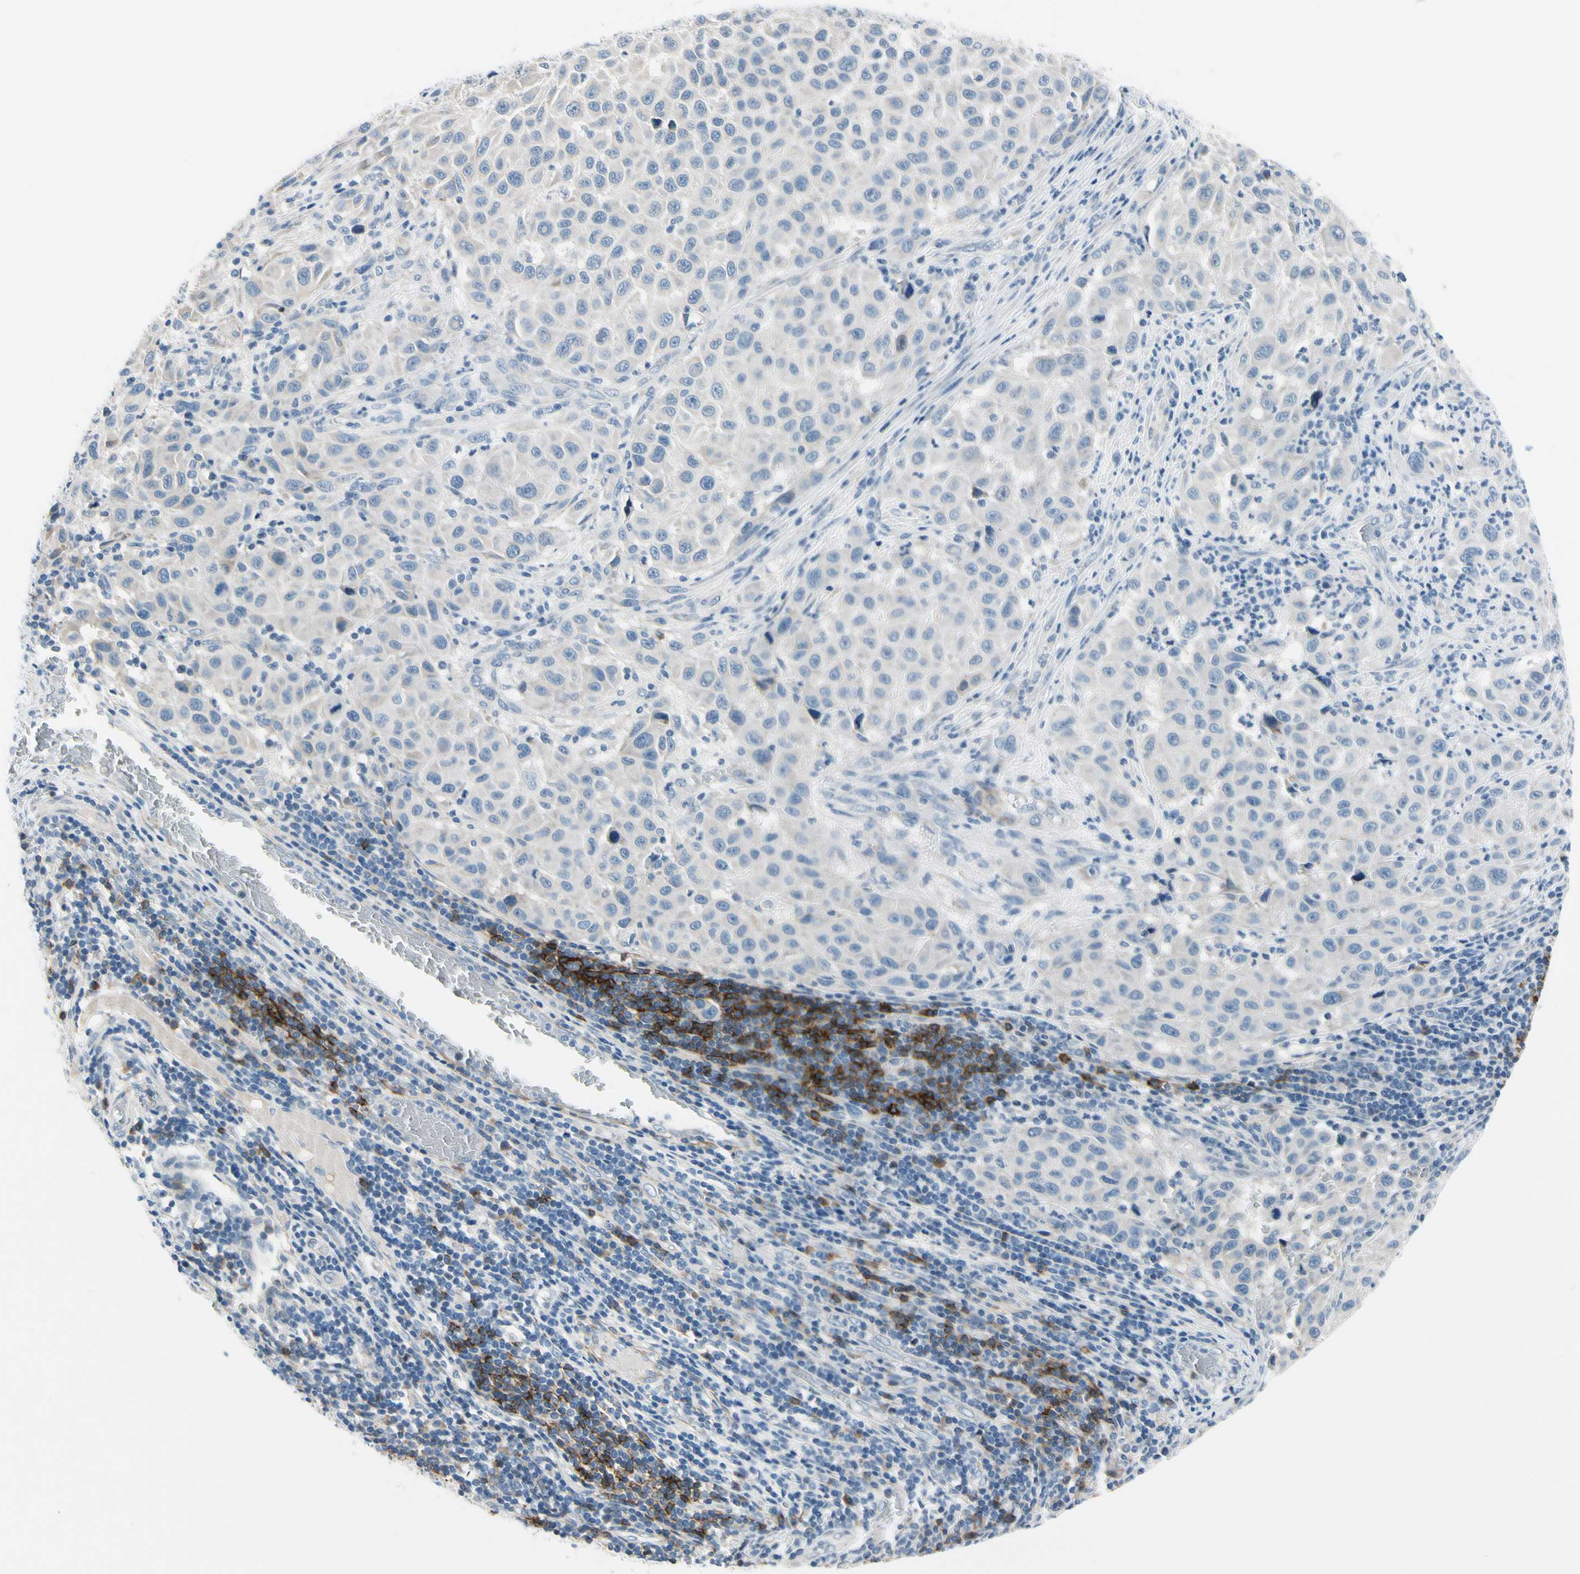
{"staining": {"intensity": "negative", "quantity": "none", "location": "none"}, "tissue": "melanoma", "cell_type": "Tumor cells", "image_type": "cancer", "snomed": [{"axis": "morphology", "description": "Malignant melanoma, Metastatic site"}, {"axis": "topography", "description": "Lymph node"}], "caption": "DAB (3,3'-diaminobenzidine) immunohistochemical staining of human malignant melanoma (metastatic site) reveals no significant staining in tumor cells.", "gene": "FCER2", "patient": {"sex": "male", "age": 61}}